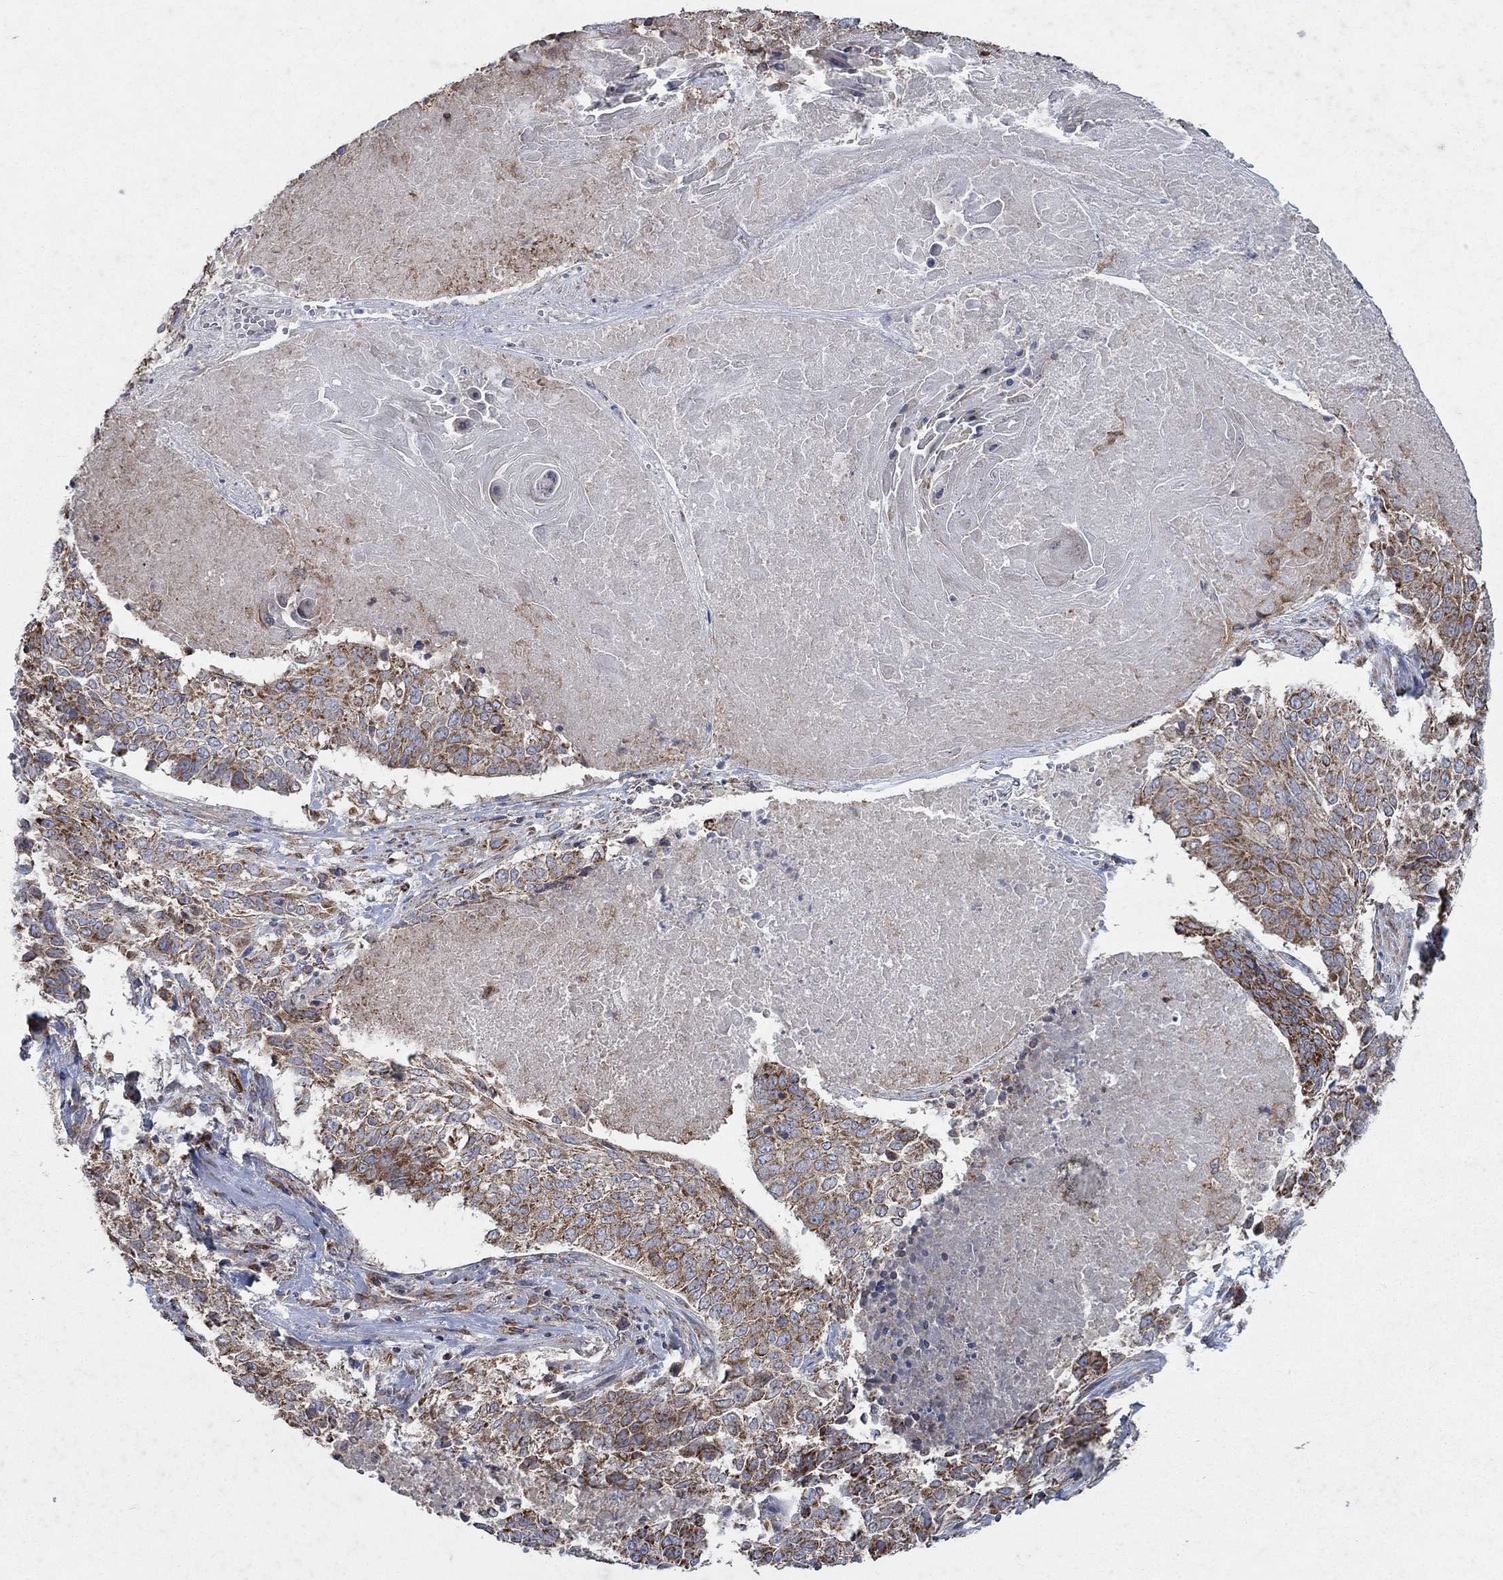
{"staining": {"intensity": "moderate", "quantity": ">75%", "location": "cytoplasmic/membranous"}, "tissue": "lung cancer", "cell_type": "Tumor cells", "image_type": "cancer", "snomed": [{"axis": "morphology", "description": "Squamous cell carcinoma, NOS"}, {"axis": "topography", "description": "Lung"}], "caption": "Tumor cells demonstrate moderate cytoplasmic/membranous staining in about >75% of cells in lung cancer (squamous cell carcinoma).", "gene": "NCEH1", "patient": {"sex": "male", "age": 64}}